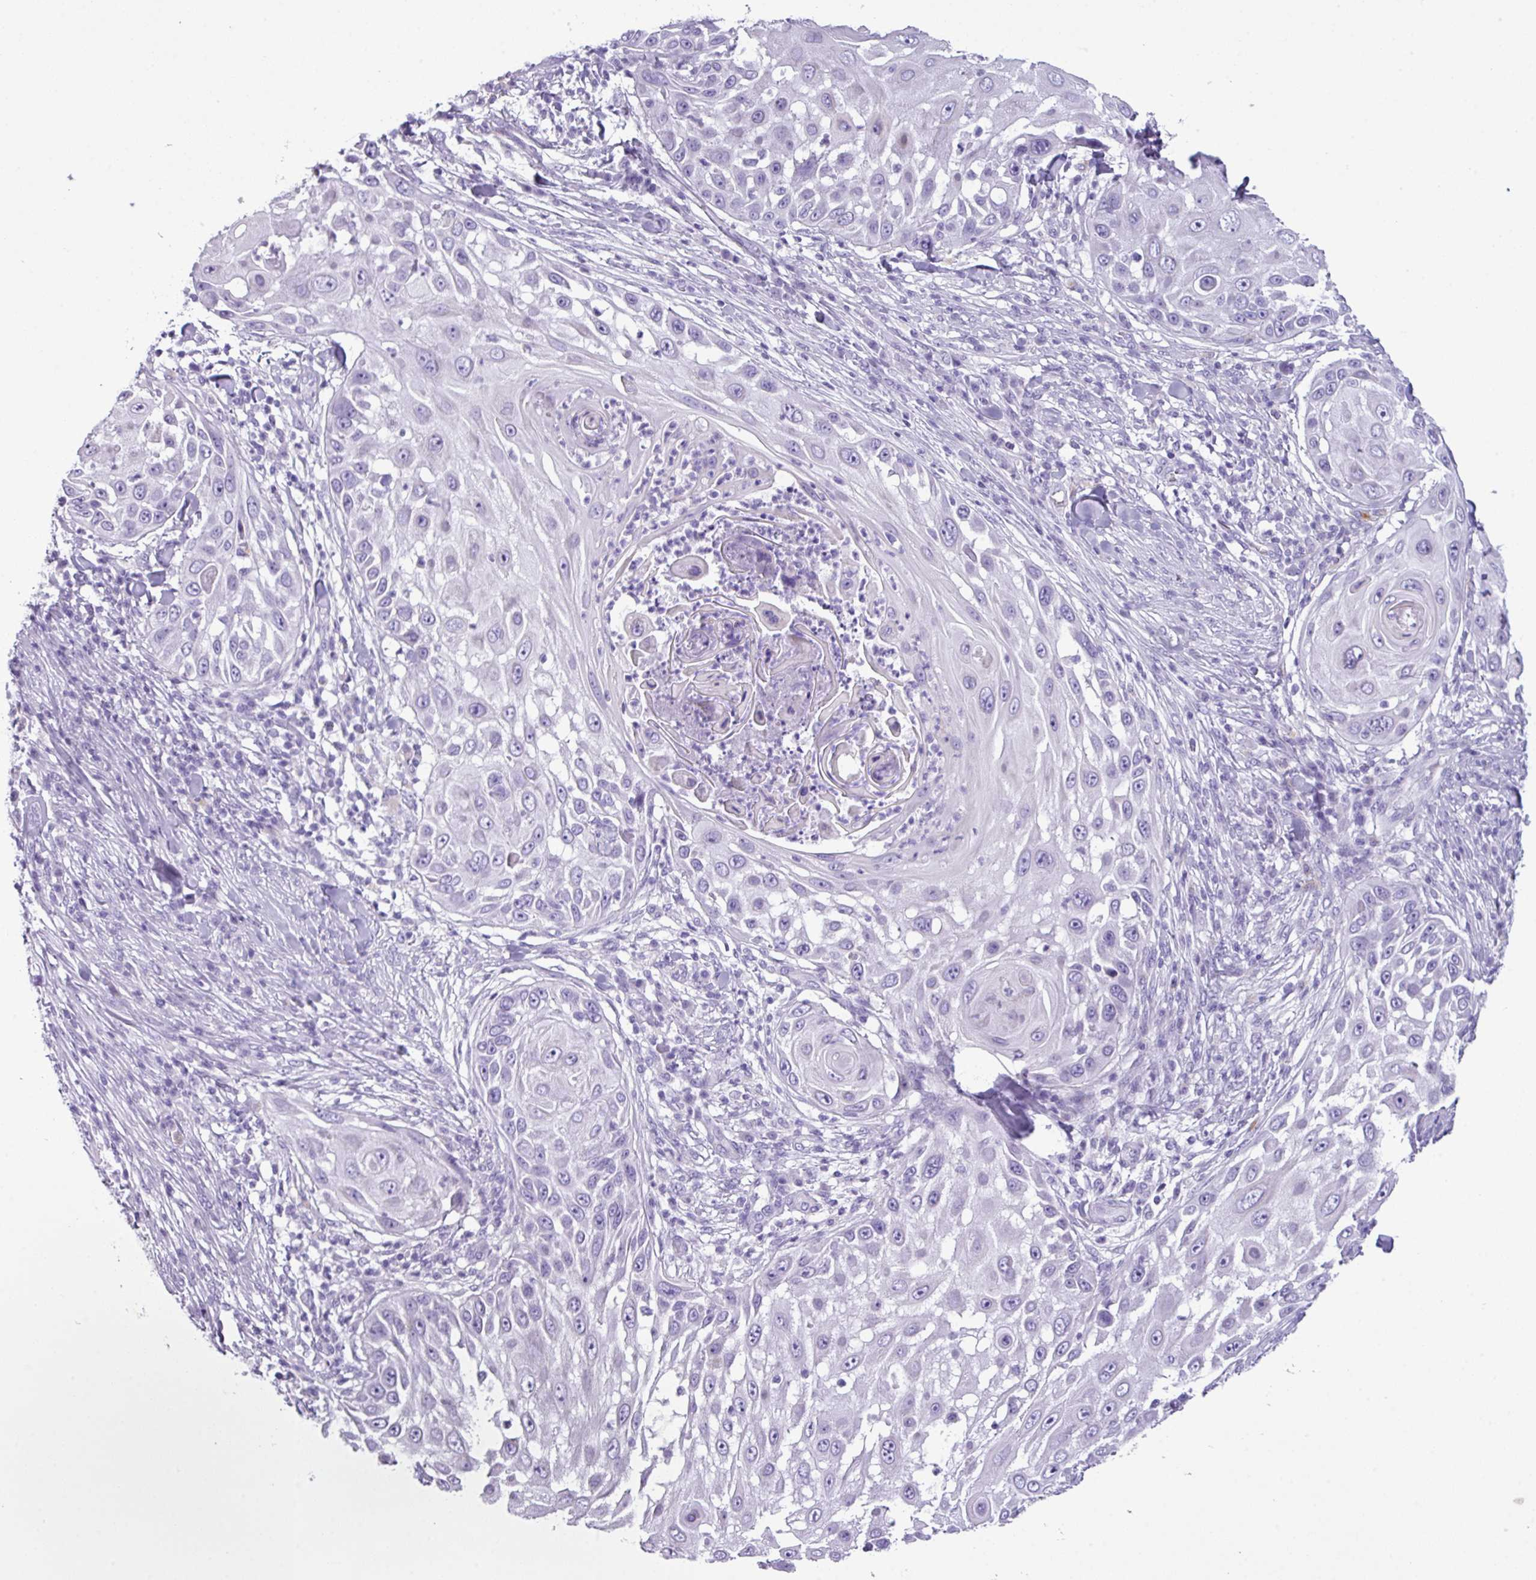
{"staining": {"intensity": "negative", "quantity": "none", "location": "none"}, "tissue": "skin cancer", "cell_type": "Tumor cells", "image_type": "cancer", "snomed": [{"axis": "morphology", "description": "Squamous cell carcinoma, NOS"}, {"axis": "topography", "description": "Skin"}], "caption": "An IHC image of squamous cell carcinoma (skin) is shown. There is no staining in tumor cells of squamous cell carcinoma (skin). (DAB immunohistochemistry visualized using brightfield microscopy, high magnification).", "gene": "AGO3", "patient": {"sex": "female", "age": 44}}